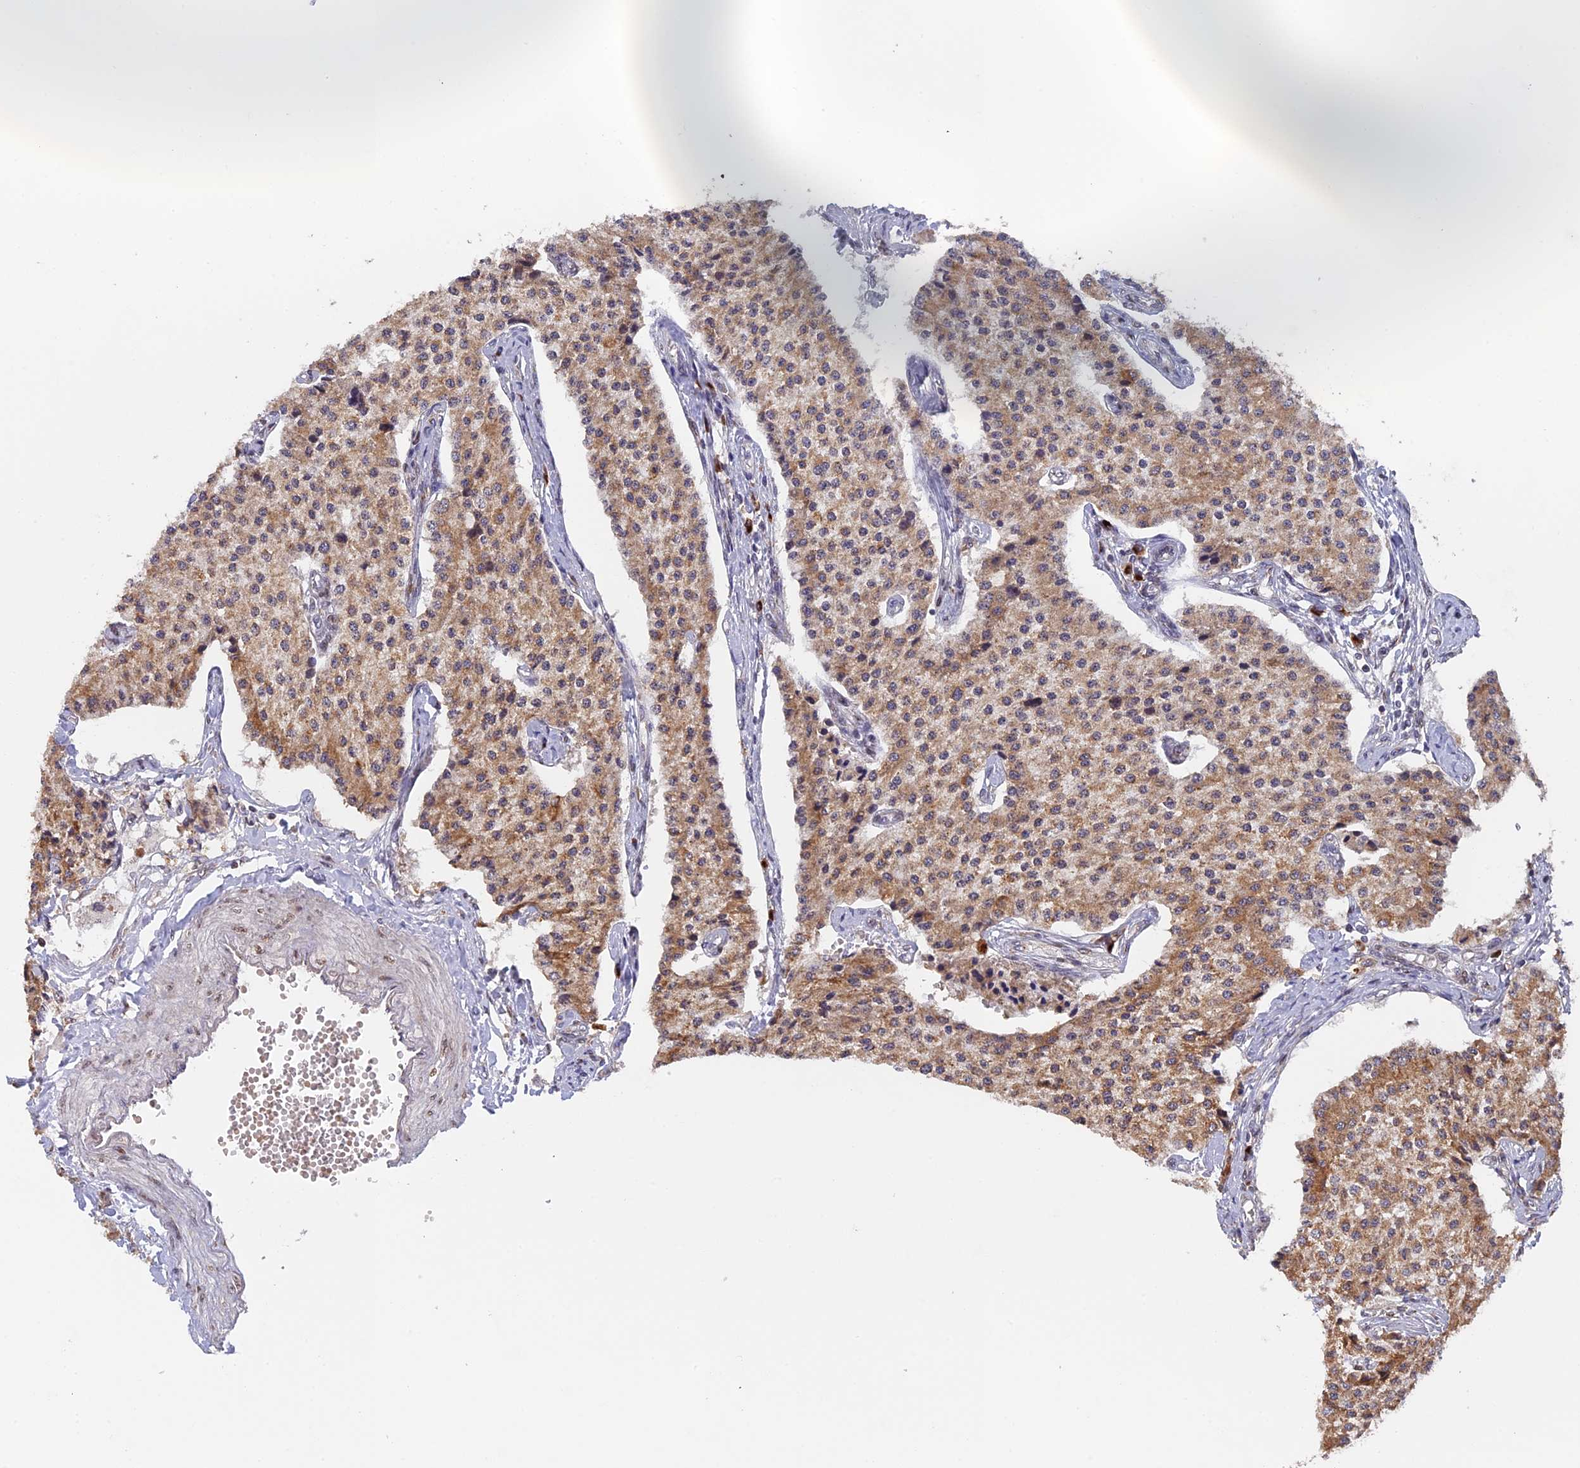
{"staining": {"intensity": "moderate", "quantity": ">75%", "location": "cytoplasmic/membranous"}, "tissue": "carcinoid", "cell_type": "Tumor cells", "image_type": "cancer", "snomed": [{"axis": "morphology", "description": "Carcinoid, malignant, NOS"}, {"axis": "topography", "description": "Colon"}], "caption": "Immunohistochemical staining of human carcinoid (malignant) exhibits moderate cytoplasmic/membranous protein positivity in about >75% of tumor cells.", "gene": "SNX17", "patient": {"sex": "female", "age": 52}}